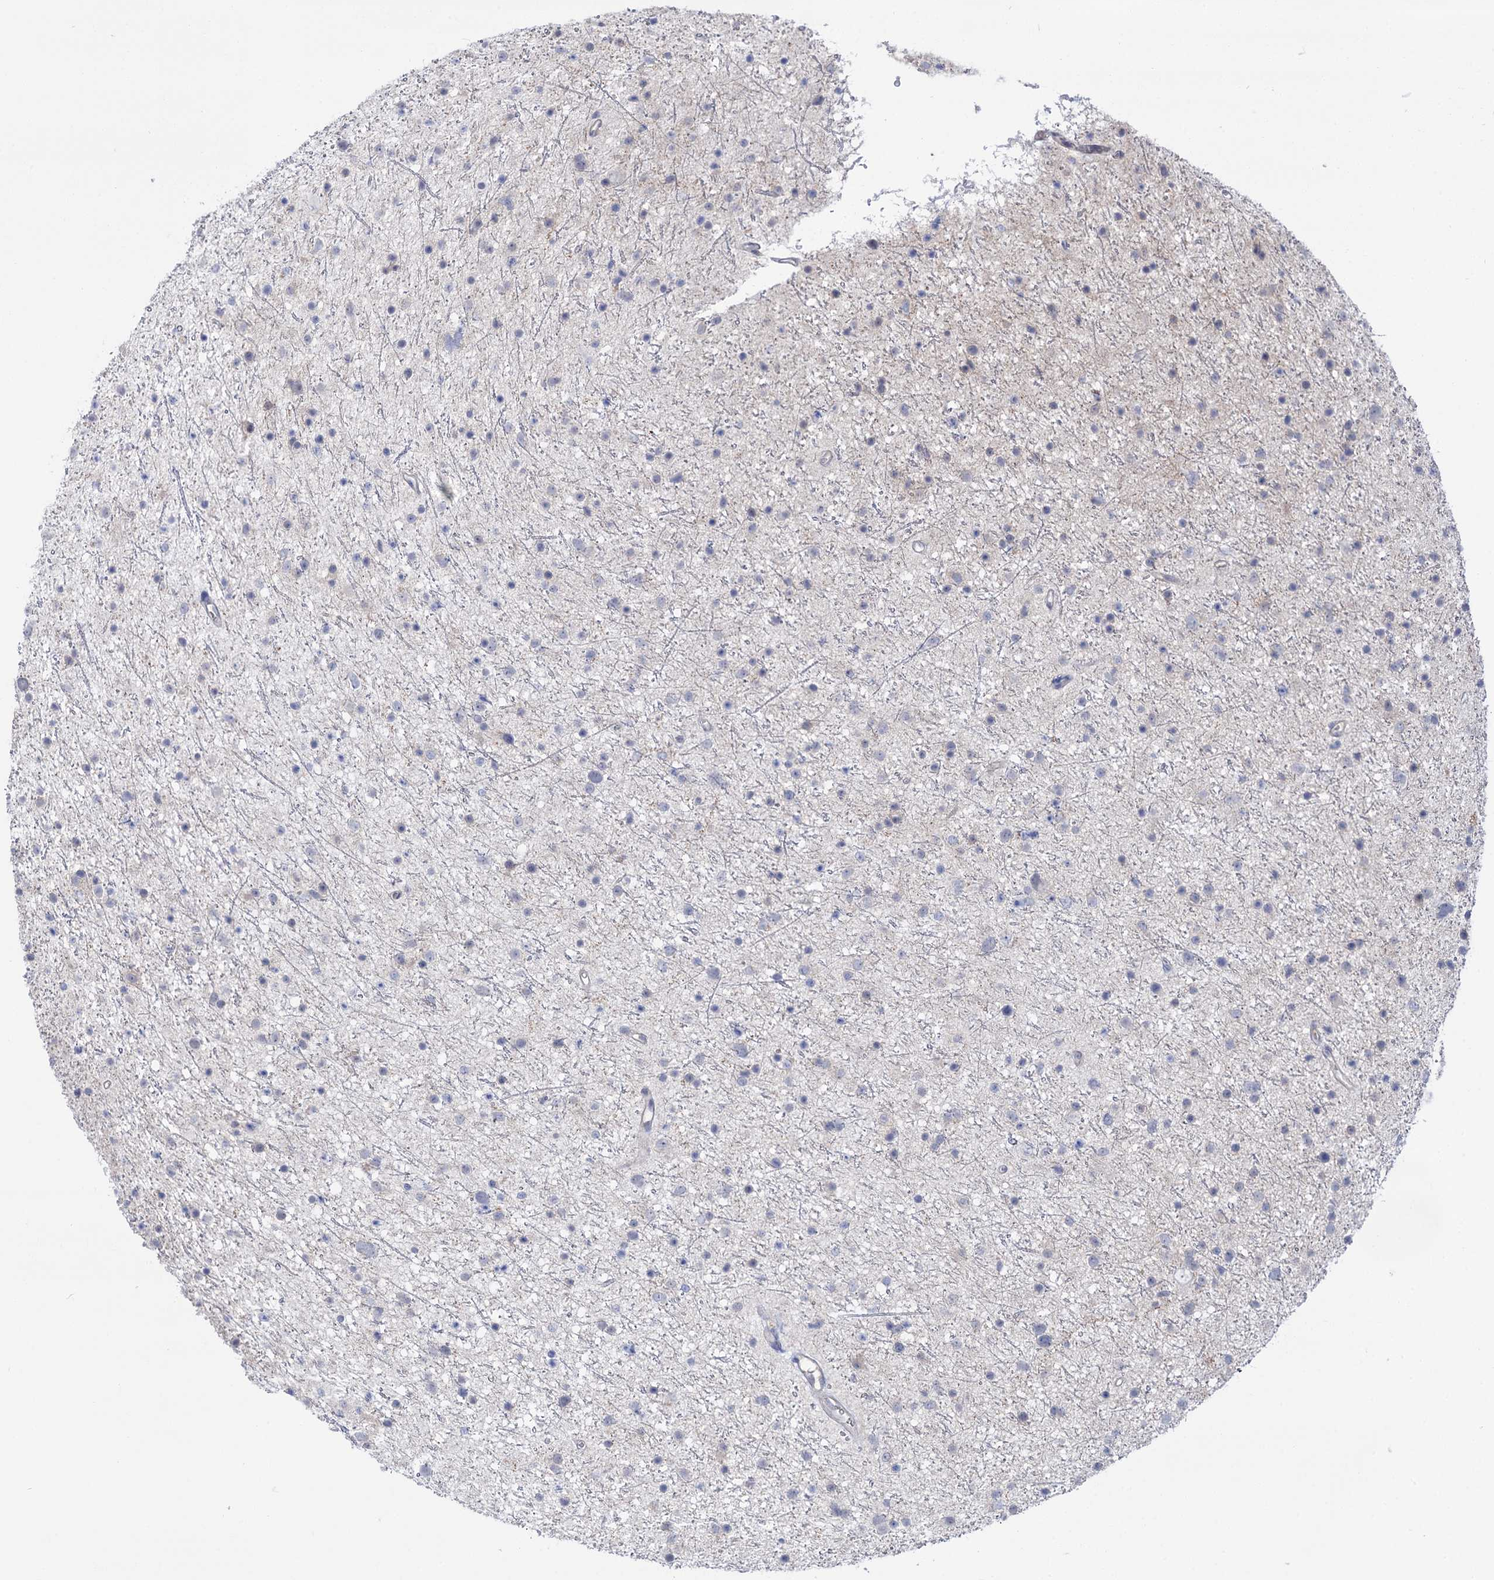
{"staining": {"intensity": "negative", "quantity": "none", "location": "none"}, "tissue": "glioma", "cell_type": "Tumor cells", "image_type": "cancer", "snomed": [{"axis": "morphology", "description": "Glioma, malignant, Low grade"}, {"axis": "topography", "description": "Cerebral cortex"}], "caption": "Micrograph shows no significant protein expression in tumor cells of glioma.", "gene": "NEK10", "patient": {"sex": "female", "age": 39}}